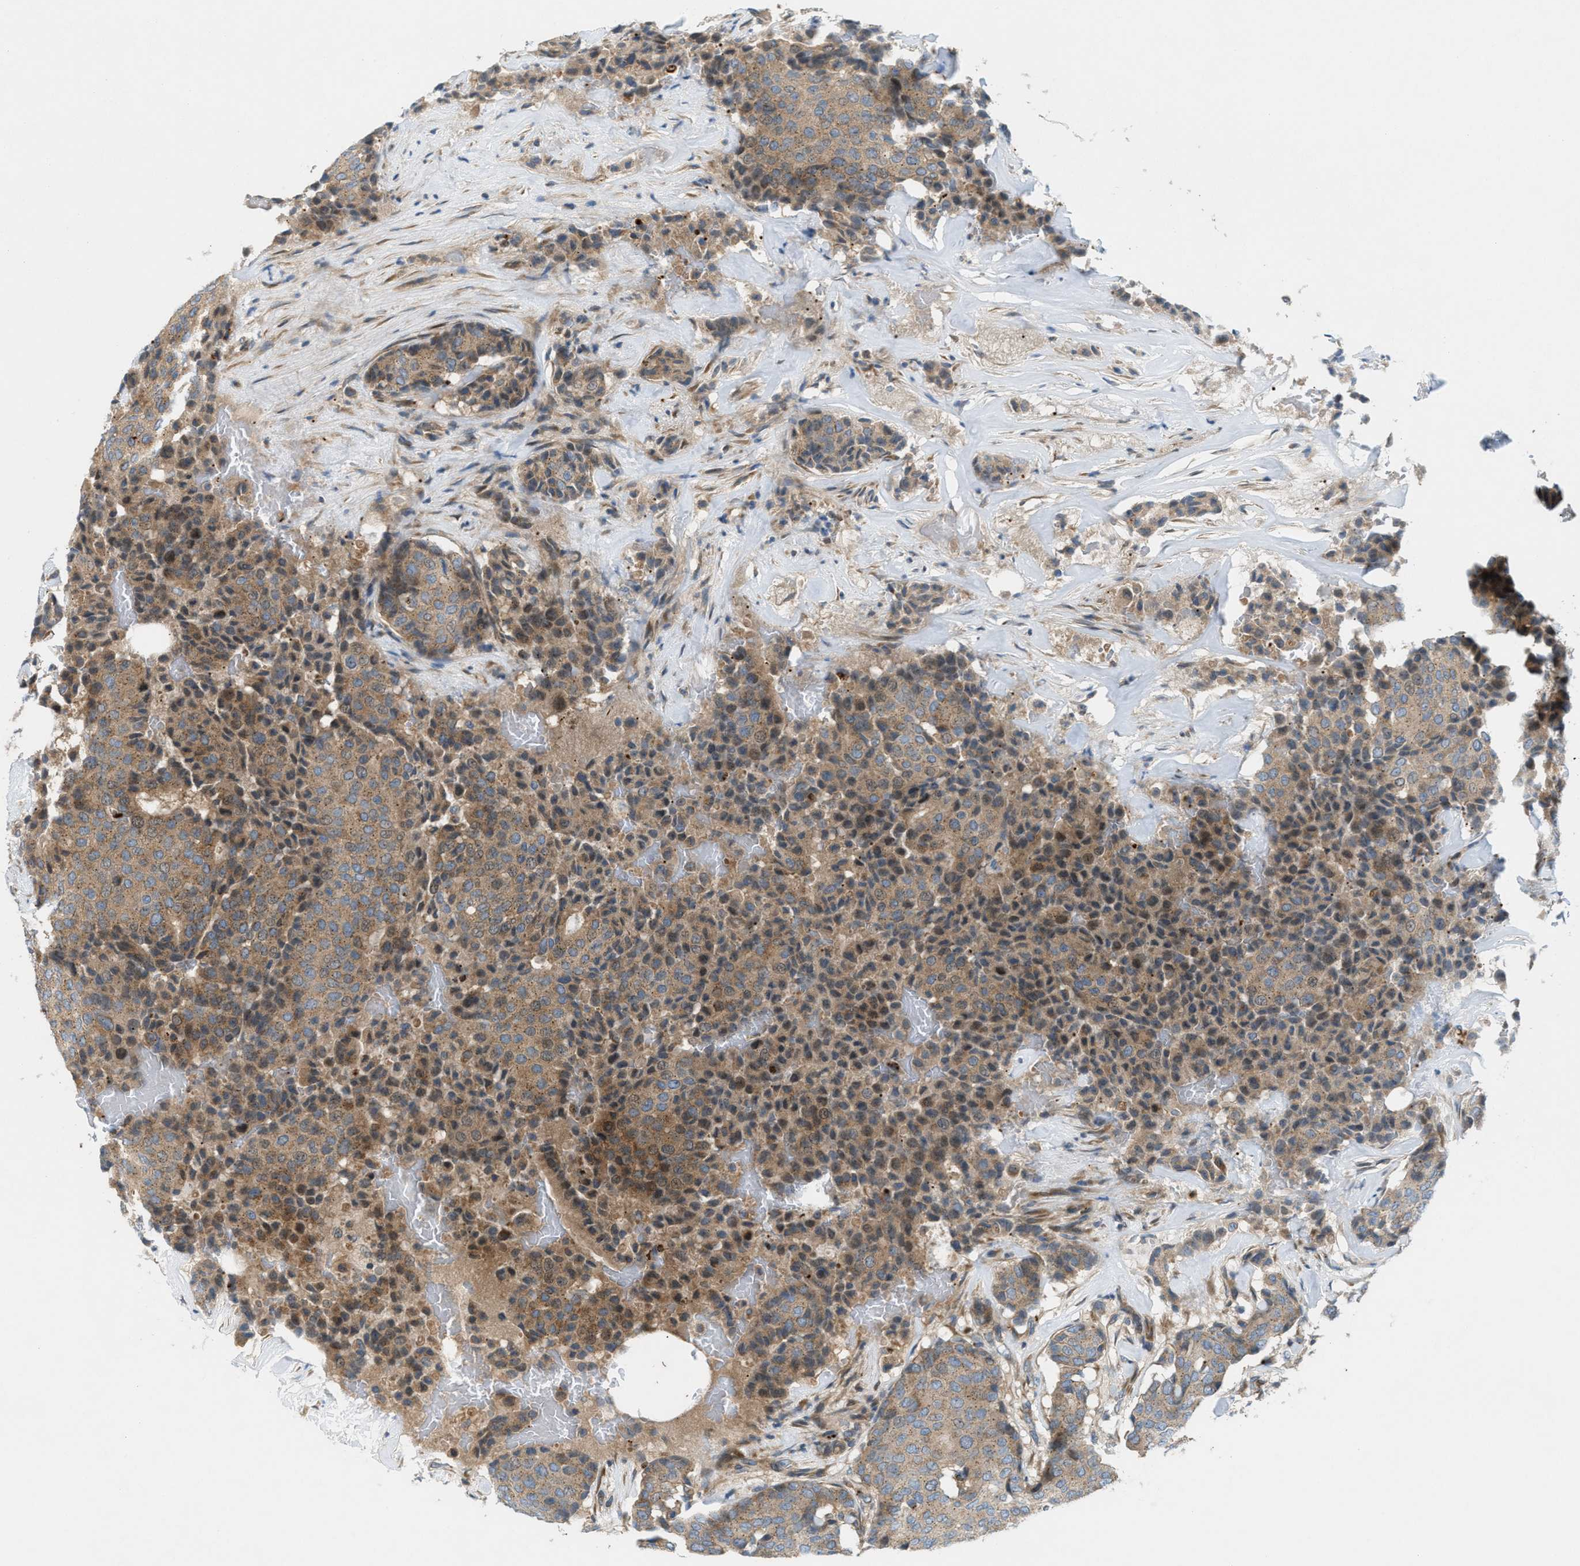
{"staining": {"intensity": "weak", "quantity": ">75%", "location": "cytoplasmic/membranous"}, "tissue": "breast cancer", "cell_type": "Tumor cells", "image_type": "cancer", "snomed": [{"axis": "morphology", "description": "Duct carcinoma"}, {"axis": "topography", "description": "Breast"}], "caption": "Tumor cells reveal low levels of weak cytoplasmic/membranous staining in approximately >75% of cells in human breast cancer.", "gene": "CYB5D1", "patient": {"sex": "female", "age": 75}}